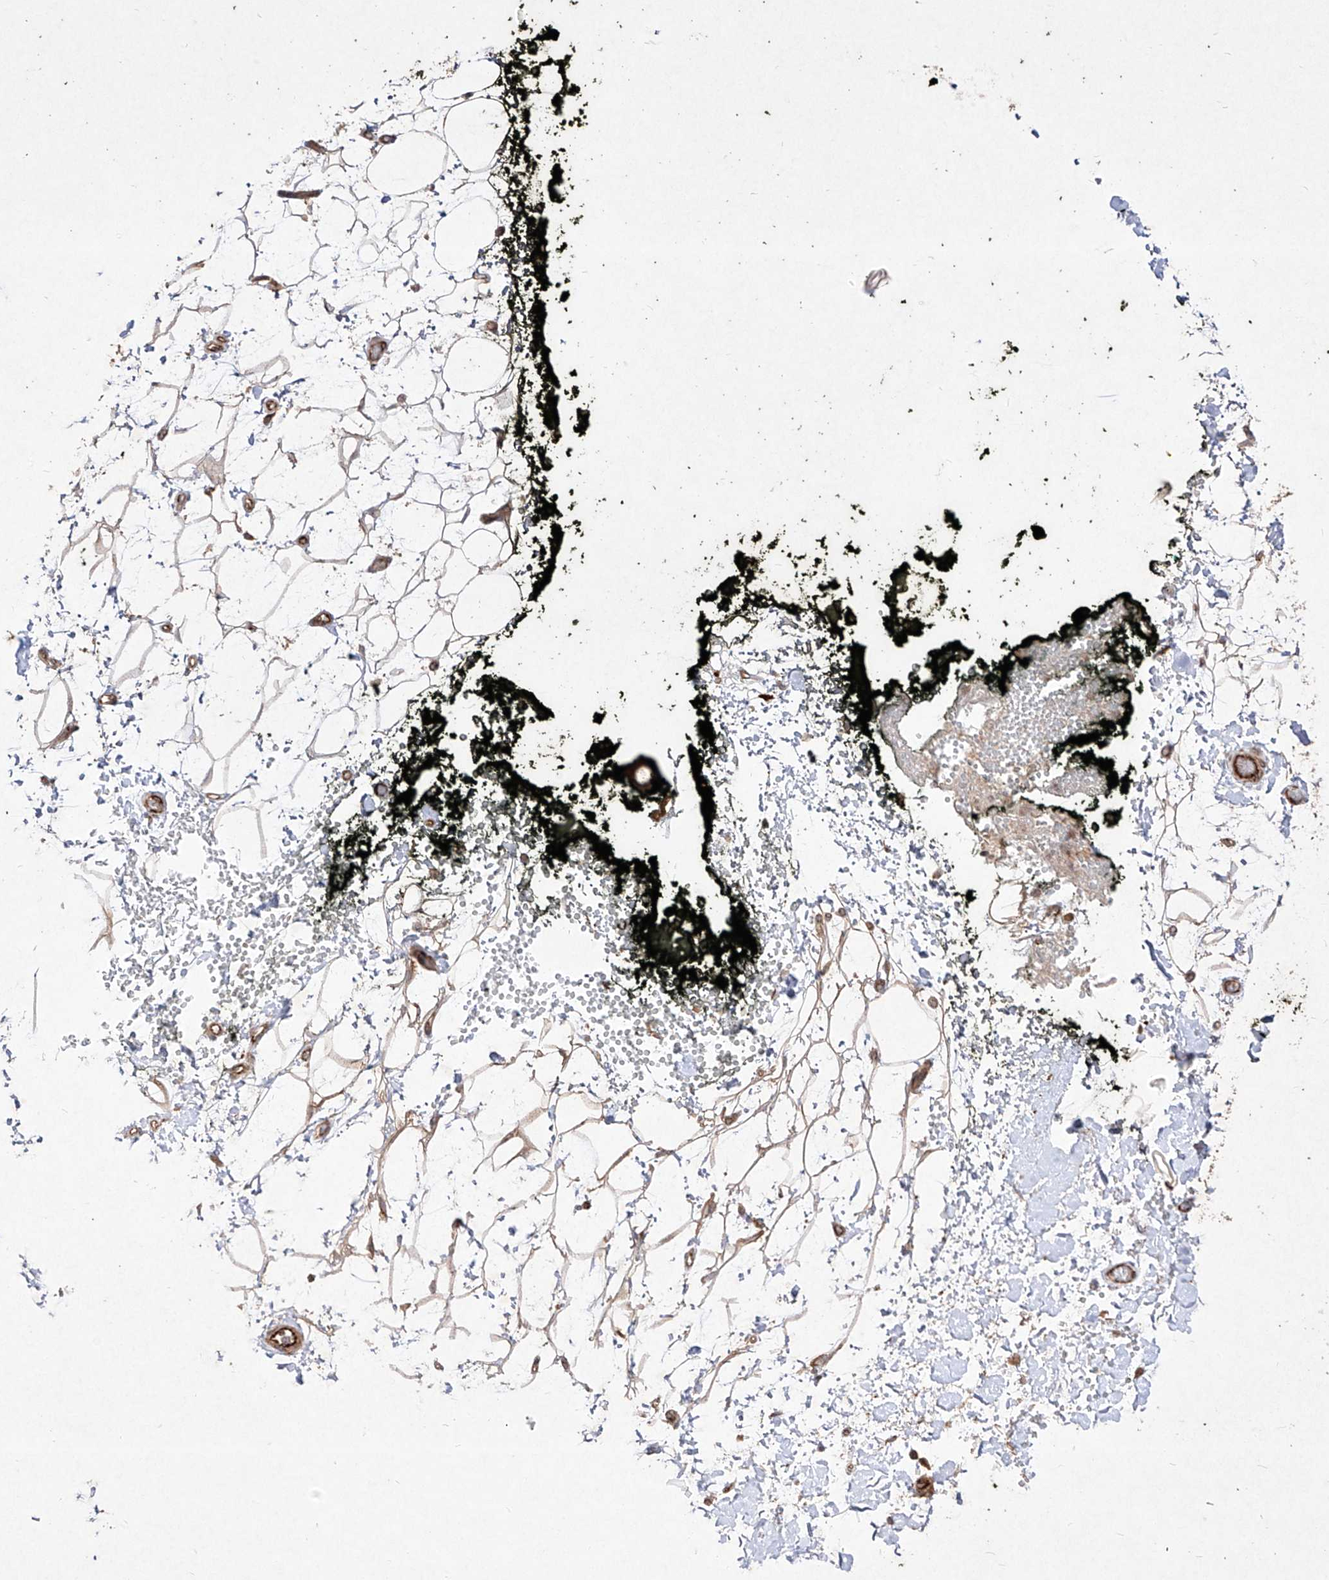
{"staining": {"intensity": "weak", "quantity": ">75%", "location": "cytoplasmic/membranous"}, "tissue": "adipose tissue", "cell_type": "Adipocytes", "image_type": "normal", "snomed": [{"axis": "morphology", "description": "Normal tissue, NOS"}, {"axis": "morphology", "description": "Adenocarcinoma, NOS"}, {"axis": "topography", "description": "Pancreas"}, {"axis": "topography", "description": "Peripheral nerve tissue"}], "caption": "A photomicrograph of adipose tissue stained for a protein reveals weak cytoplasmic/membranous brown staining in adipocytes.", "gene": "YKT6", "patient": {"sex": "male", "age": 59}}